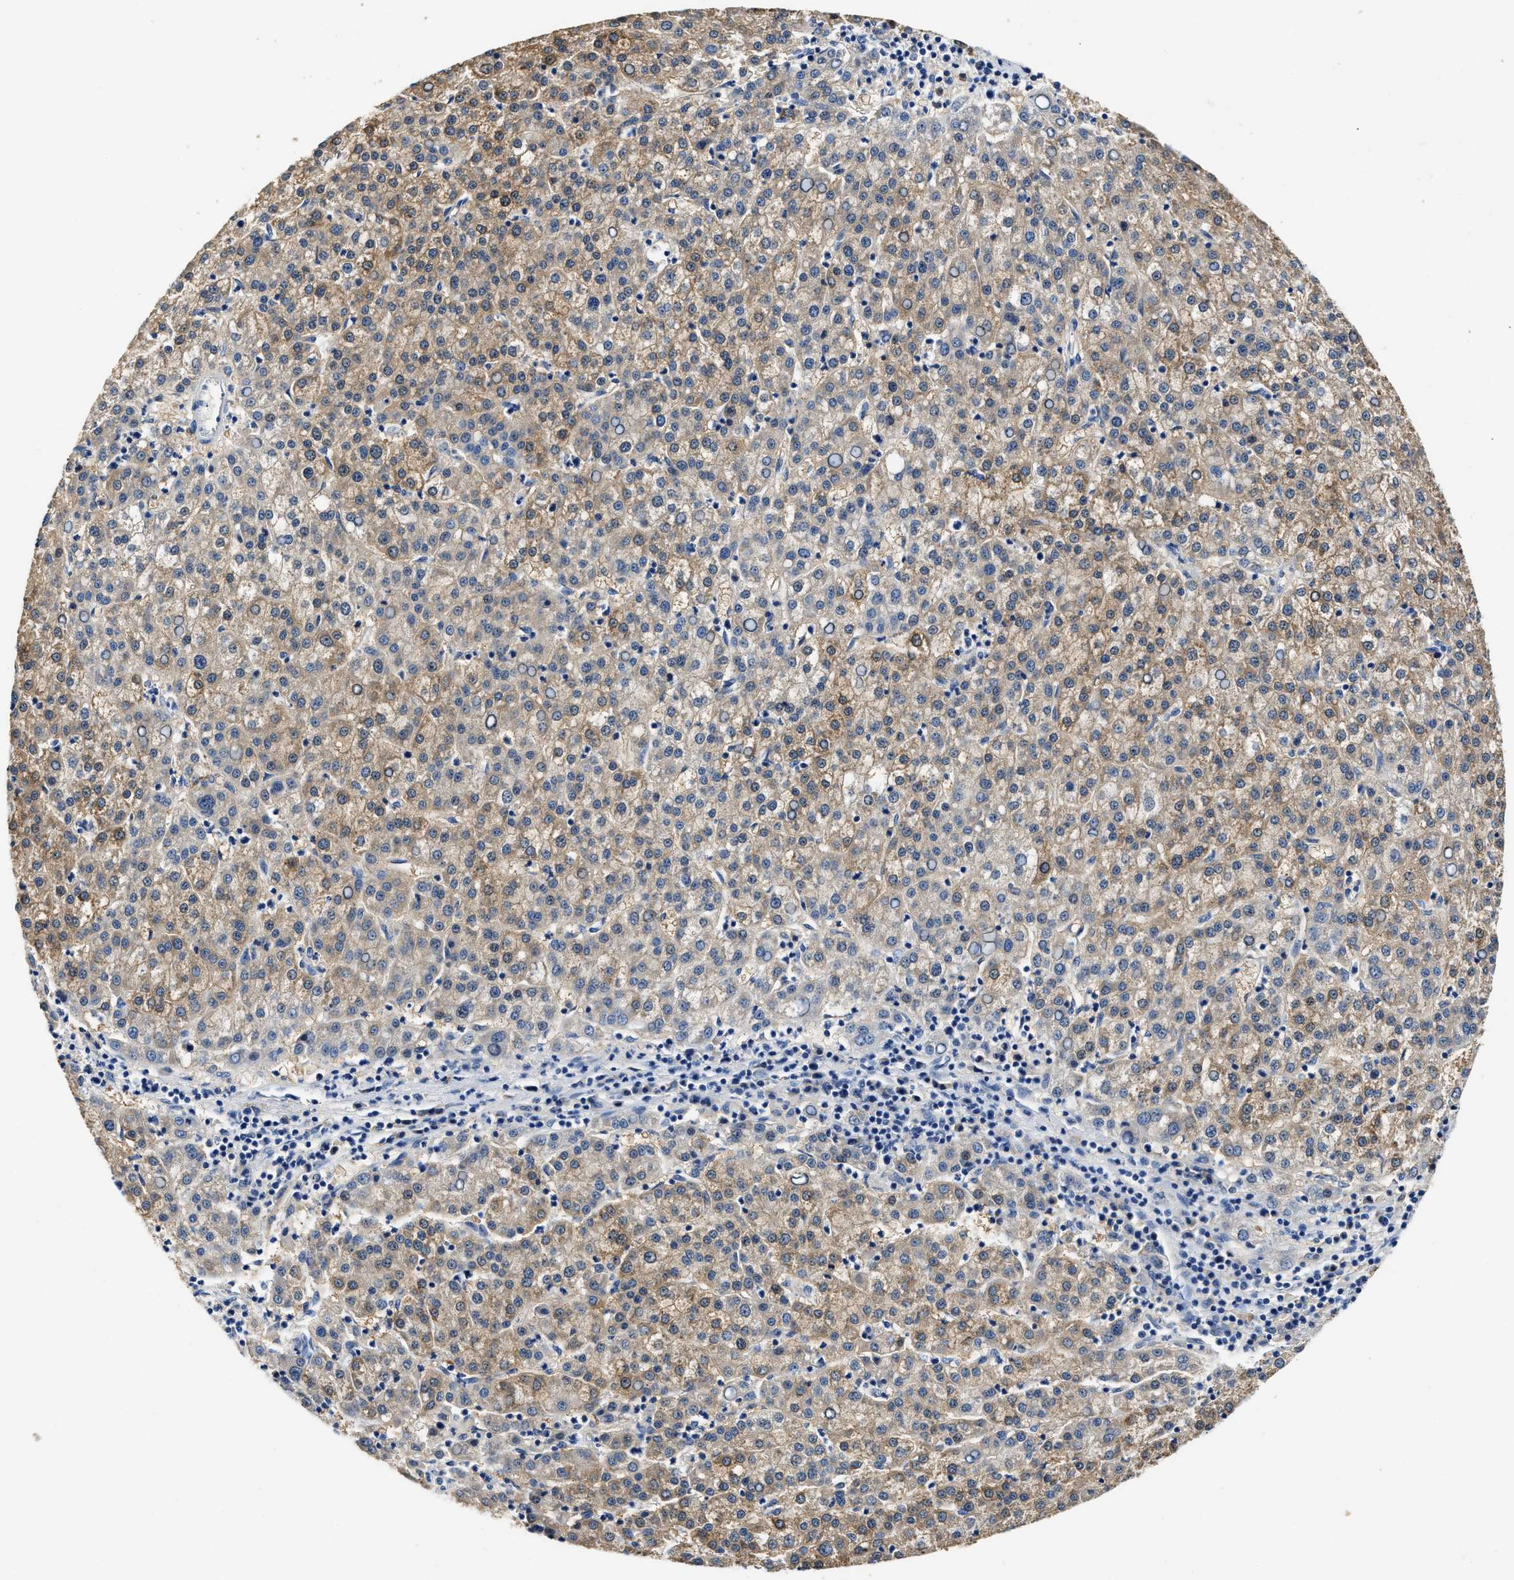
{"staining": {"intensity": "weak", "quantity": ">75%", "location": "cytoplasmic/membranous"}, "tissue": "liver cancer", "cell_type": "Tumor cells", "image_type": "cancer", "snomed": [{"axis": "morphology", "description": "Carcinoma, Hepatocellular, NOS"}, {"axis": "topography", "description": "Liver"}], "caption": "High-power microscopy captured an immunohistochemistry micrograph of liver cancer (hepatocellular carcinoma), revealing weak cytoplasmic/membranous expression in about >75% of tumor cells.", "gene": "SLCO2B1", "patient": {"sex": "female", "age": 58}}